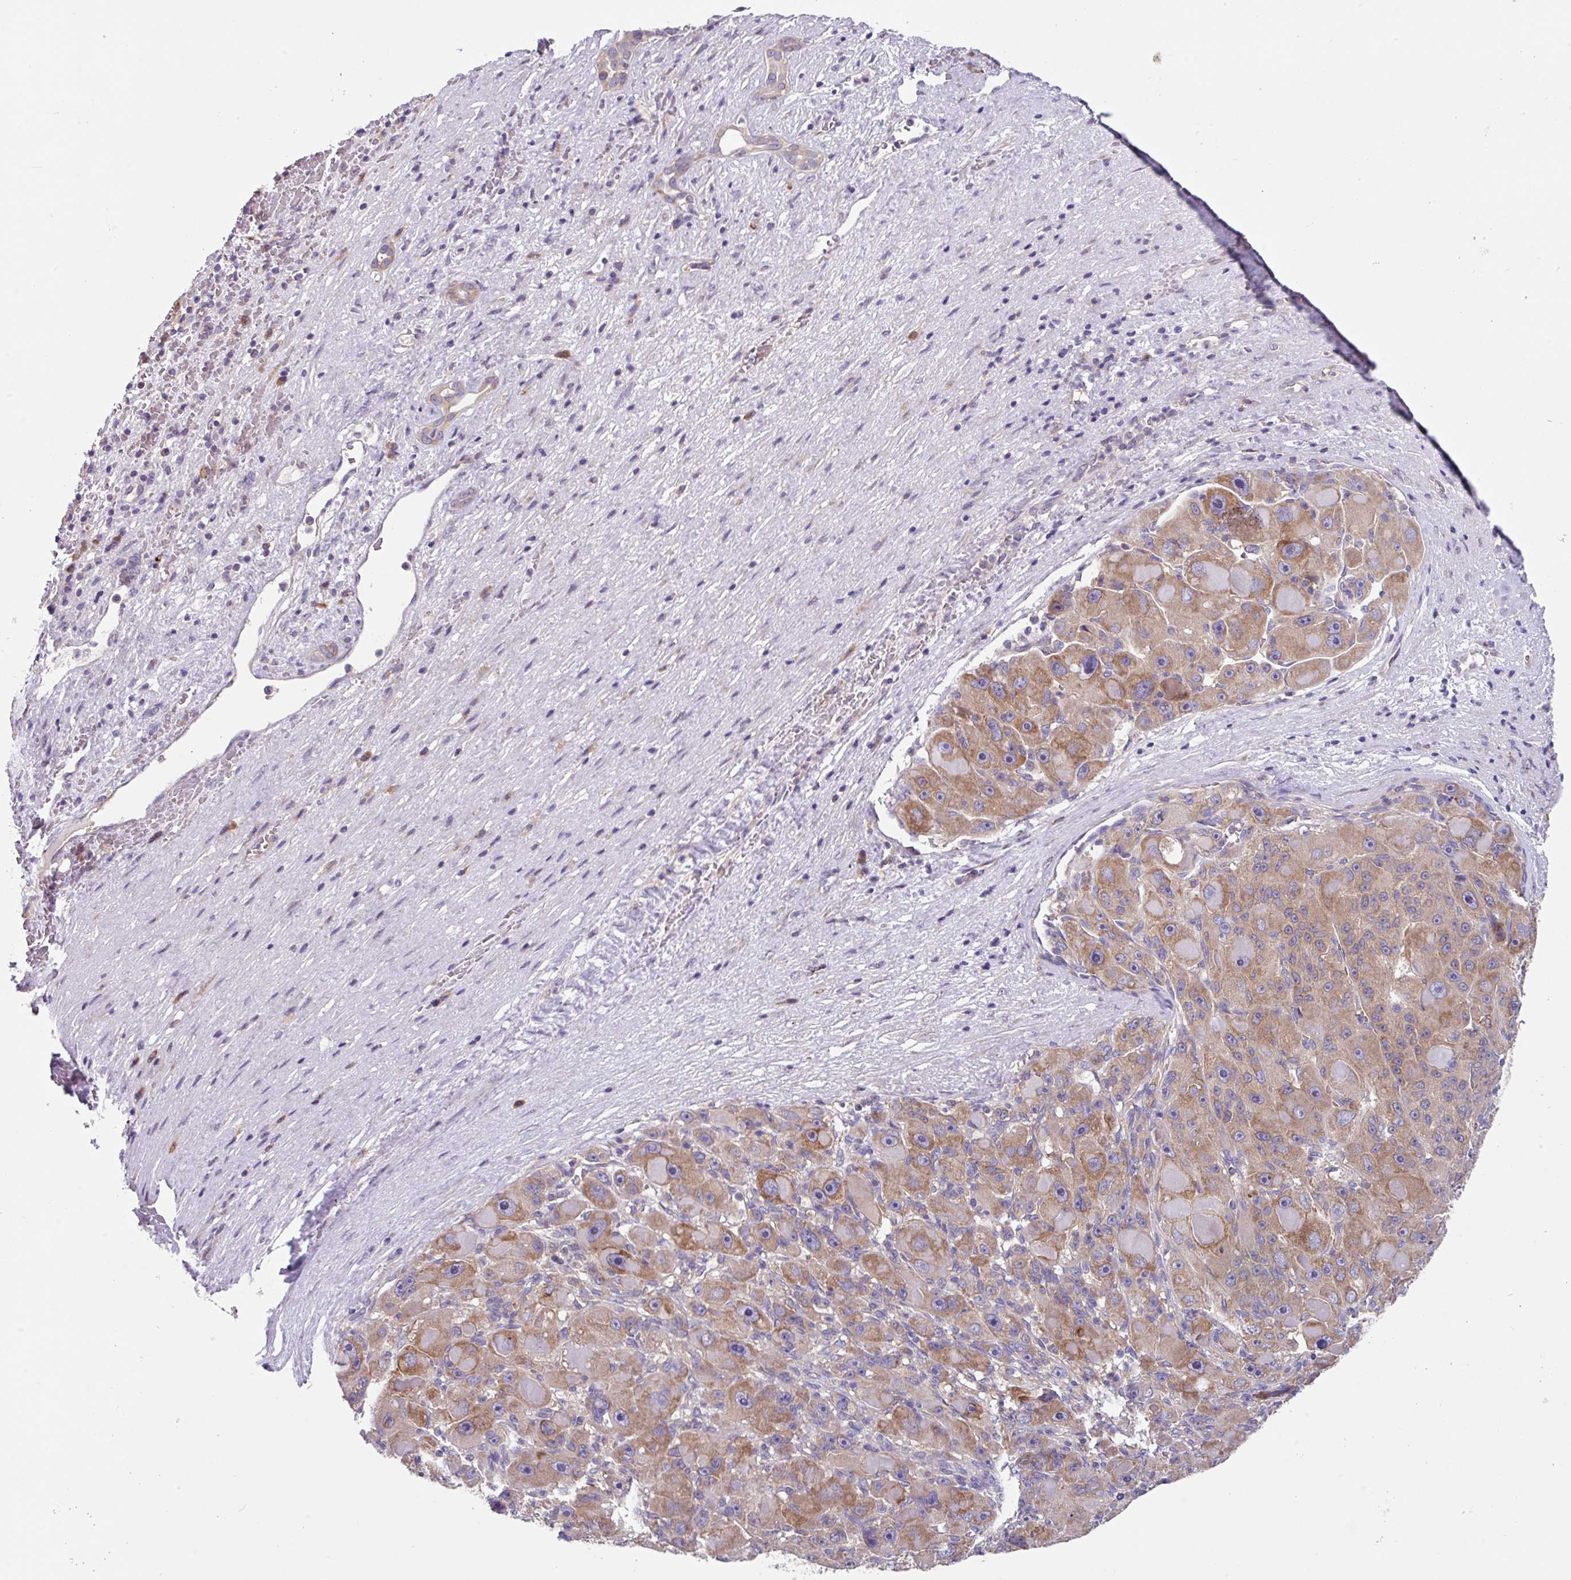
{"staining": {"intensity": "moderate", "quantity": ">75%", "location": "cytoplasmic/membranous"}, "tissue": "liver cancer", "cell_type": "Tumor cells", "image_type": "cancer", "snomed": [{"axis": "morphology", "description": "Carcinoma, Hepatocellular, NOS"}, {"axis": "topography", "description": "Liver"}], "caption": "Tumor cells display moderate cytoplasmic/membranous staining in about >75% of cells in liver cancer (hepatocellular carcinoma).", "gene": "EIF4B", "patient": {"sex": "male", "age": 76}}